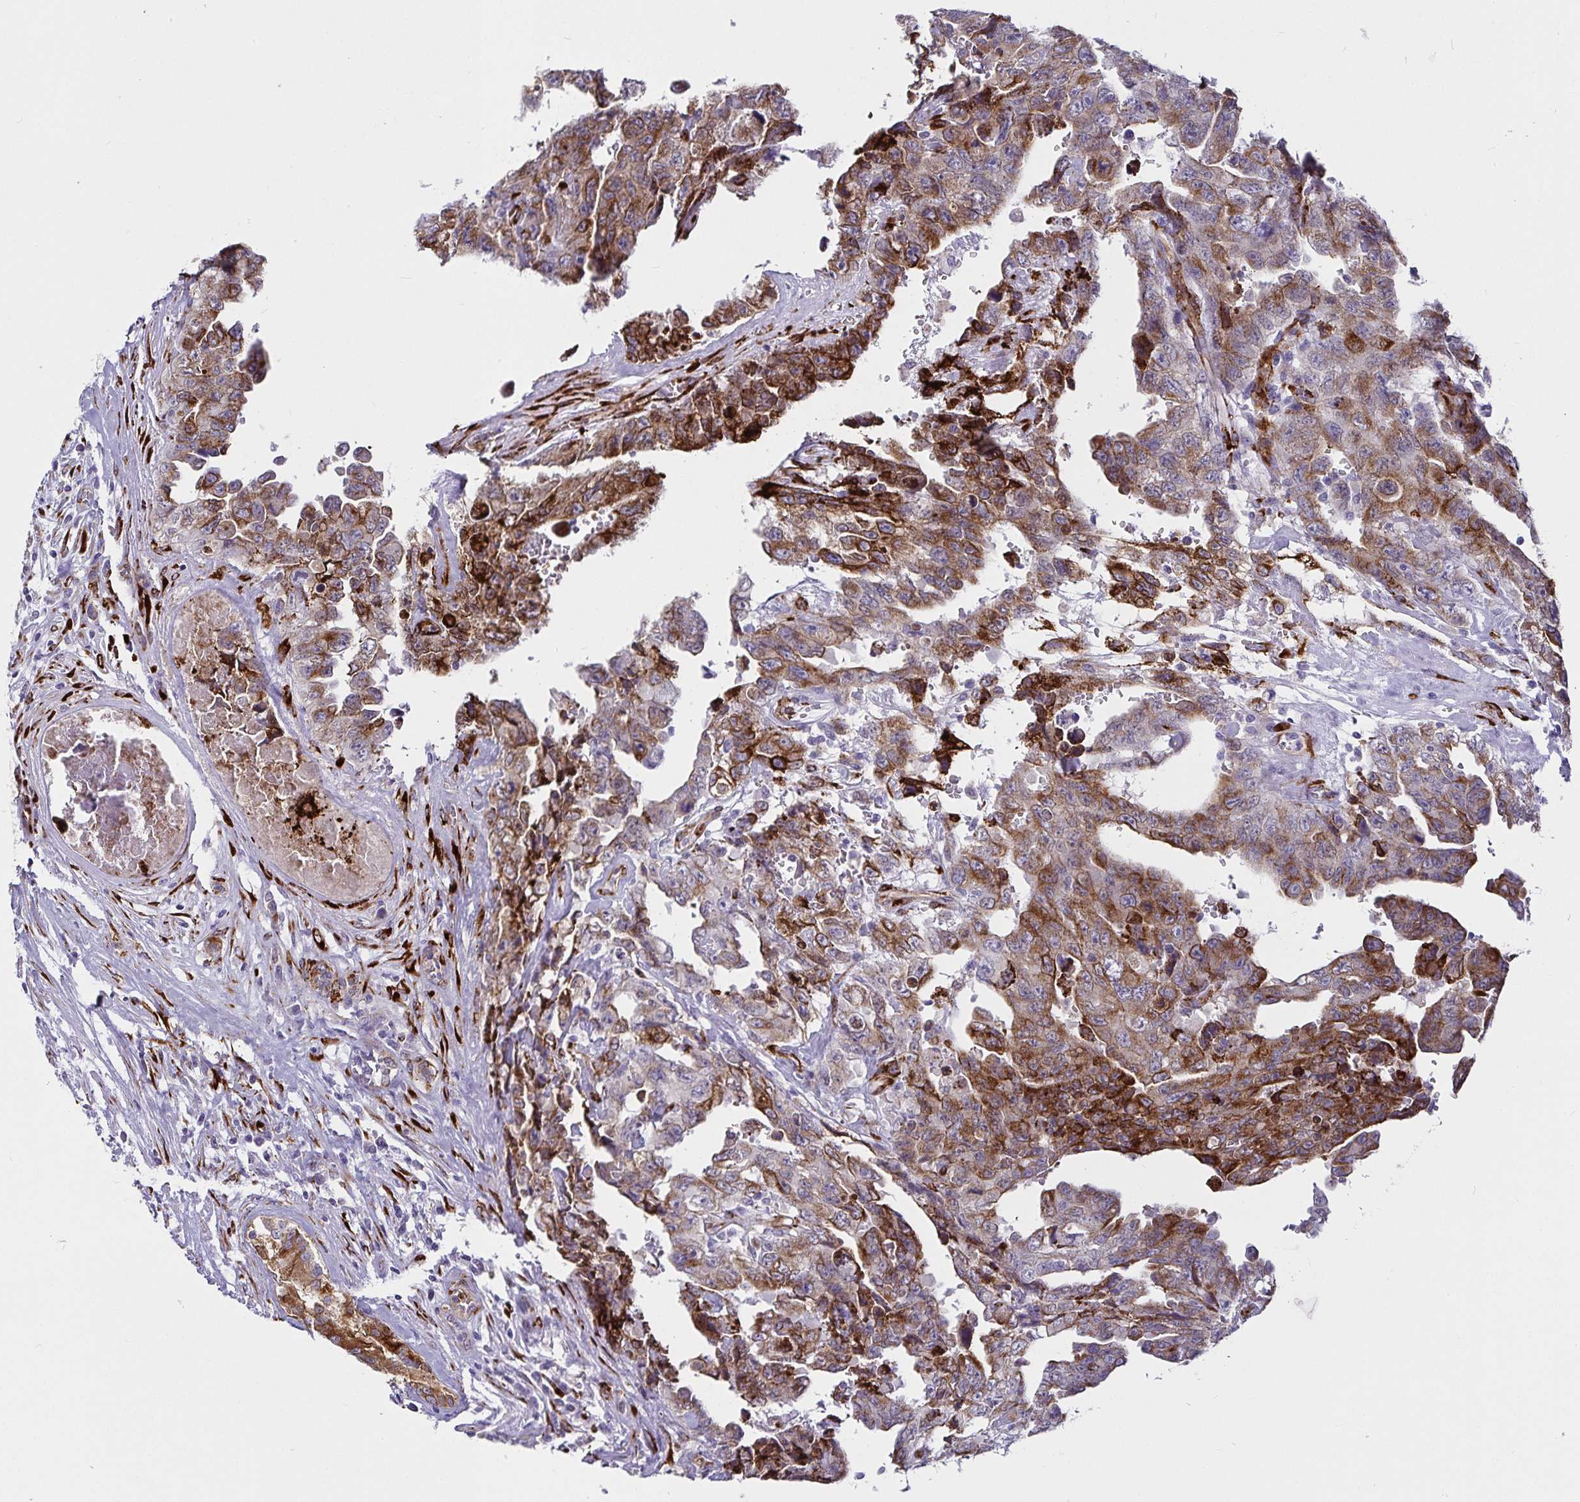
{"staining": {"intensity": "strong", "quantity": "25%-75%", "location": "cytoplasmic/membranous"}, "tissue": "testis cancer", "cell_type": "Tumor cells", "image_type": "cancer", "snomed": [{"axis": "morphology", "description": "Carcinoma, Embryonal, NOS"}, {"axis": "topography", "description": "Testis"}], "caption": "Immunohistochemistry (DAB (3,3'-diaminobenzidine)) staining of embryonal carcinoma (testis) demonstrates strong cytoplasmic/membranous protein expression in about 25%-75% of tumor cells.", "gene": "P4HA2", "patient": {"sex": "male", "age": 24}}